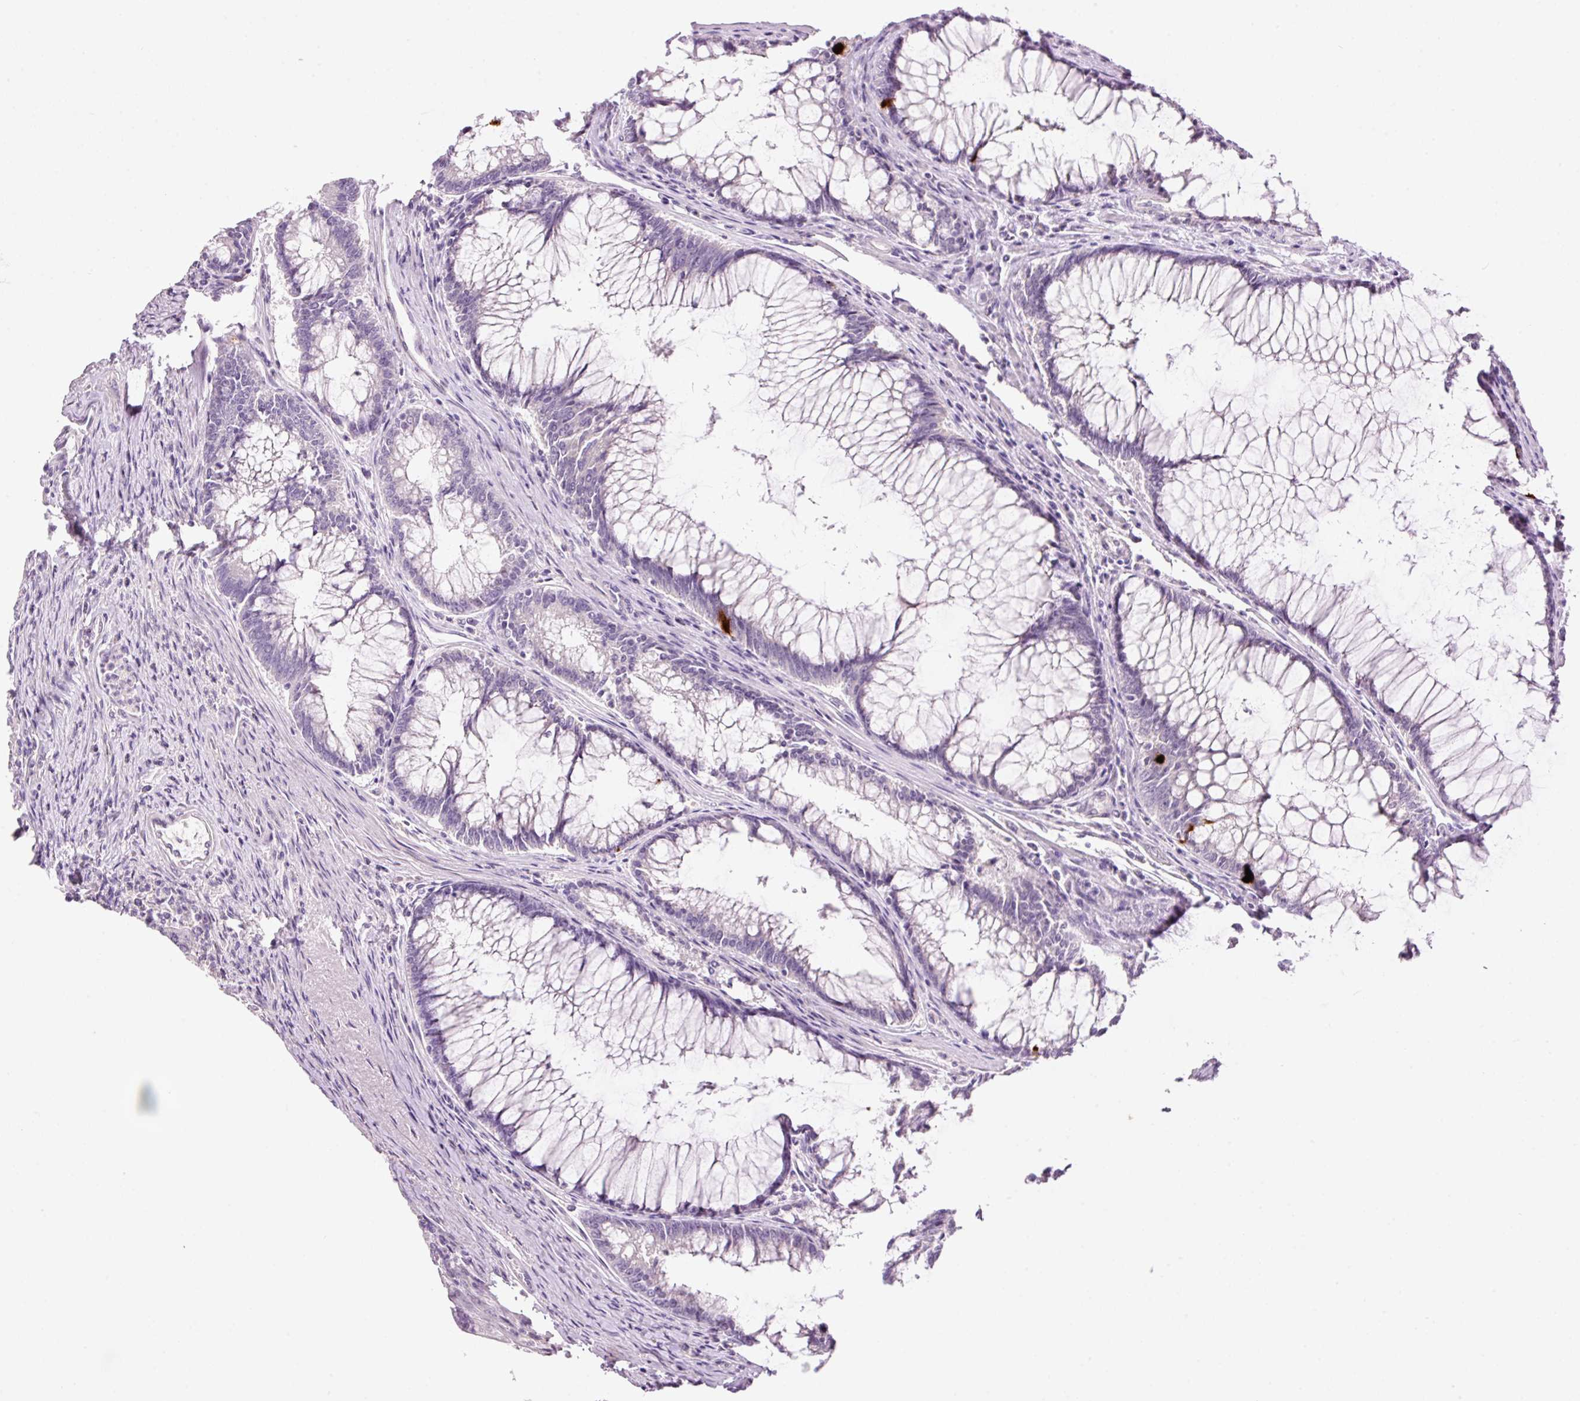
{"staining": {"intensity": "negative", "quantity": "none", "location": "none"}, "tissue": "colorectal cancer", "cell_type": "Tumor cells", "image_type": "cancer", "snomed": [{"axis": "morphology", "description": "Adenocarcinoma, NOS"}, {"axis": "topography", "description": "Colon"}], "caption": "An IHC histopathology image of colorectal cancer is shown. There is no staining in tumor cells of colorectal cancer.", "gene": "GCG", "patient": {"sex": "female", "age": 67}}